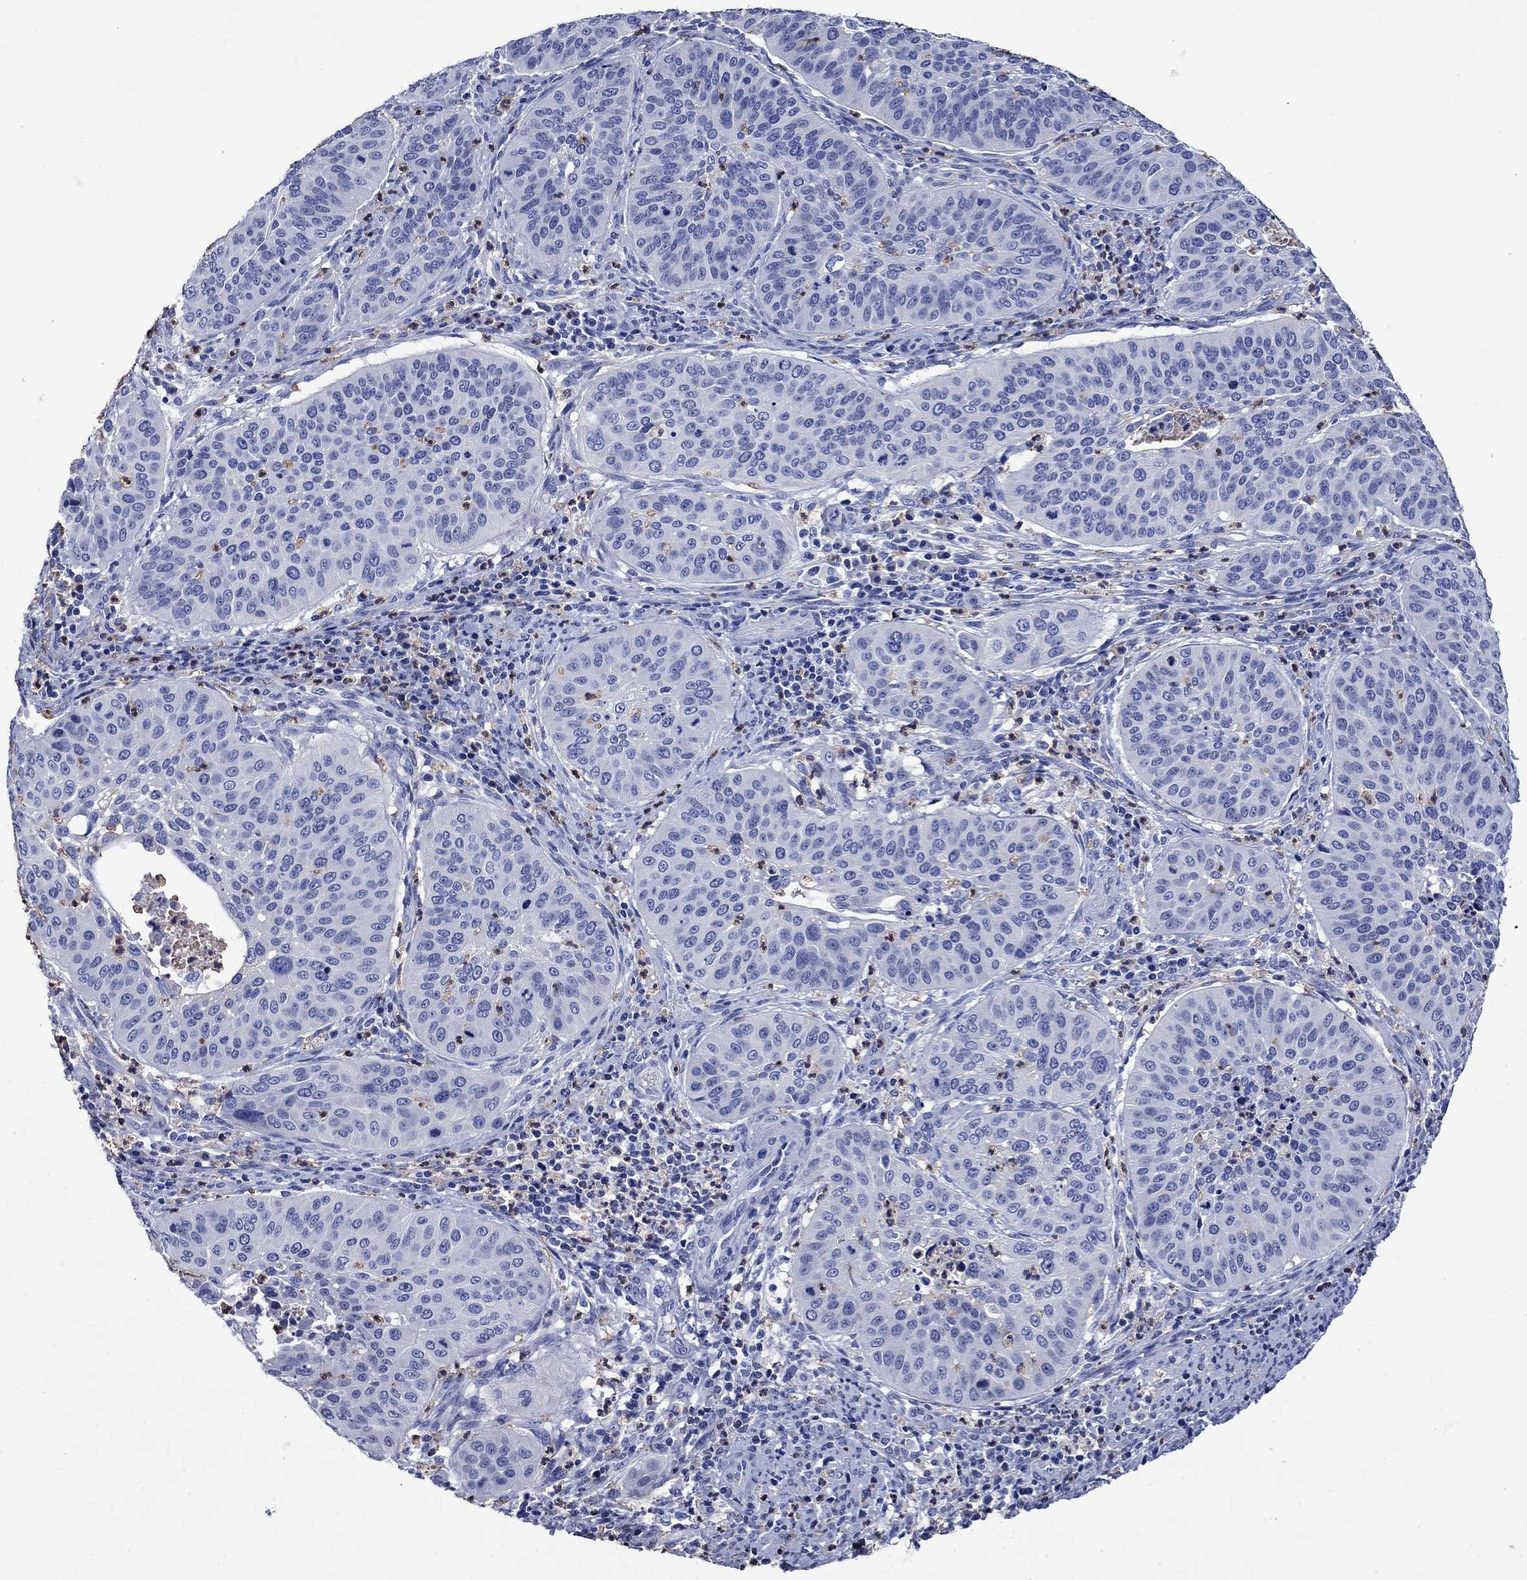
{"staining": {"intensity": "negative", "quantity": "none", "location": "none"}, "tissue": "cervical cancer", "cell_type": "Tumor cells", "image_type": "cancer", "snomed": [{"axis": "morphology", "description": "Normal tissue, NOS"}, {"axis": "morphology", "description": "Squamous cell carcinoma, NOS"}, {"axis": "topography", "description": "Cervix"}], "caption": "Squamous cell carcinoma (cervical) stained for a protein using immunohistochemistry demonstrates no expression tumor cells.", "gene": "TFR2", "patient": {"sex": "female", "age": 39}}